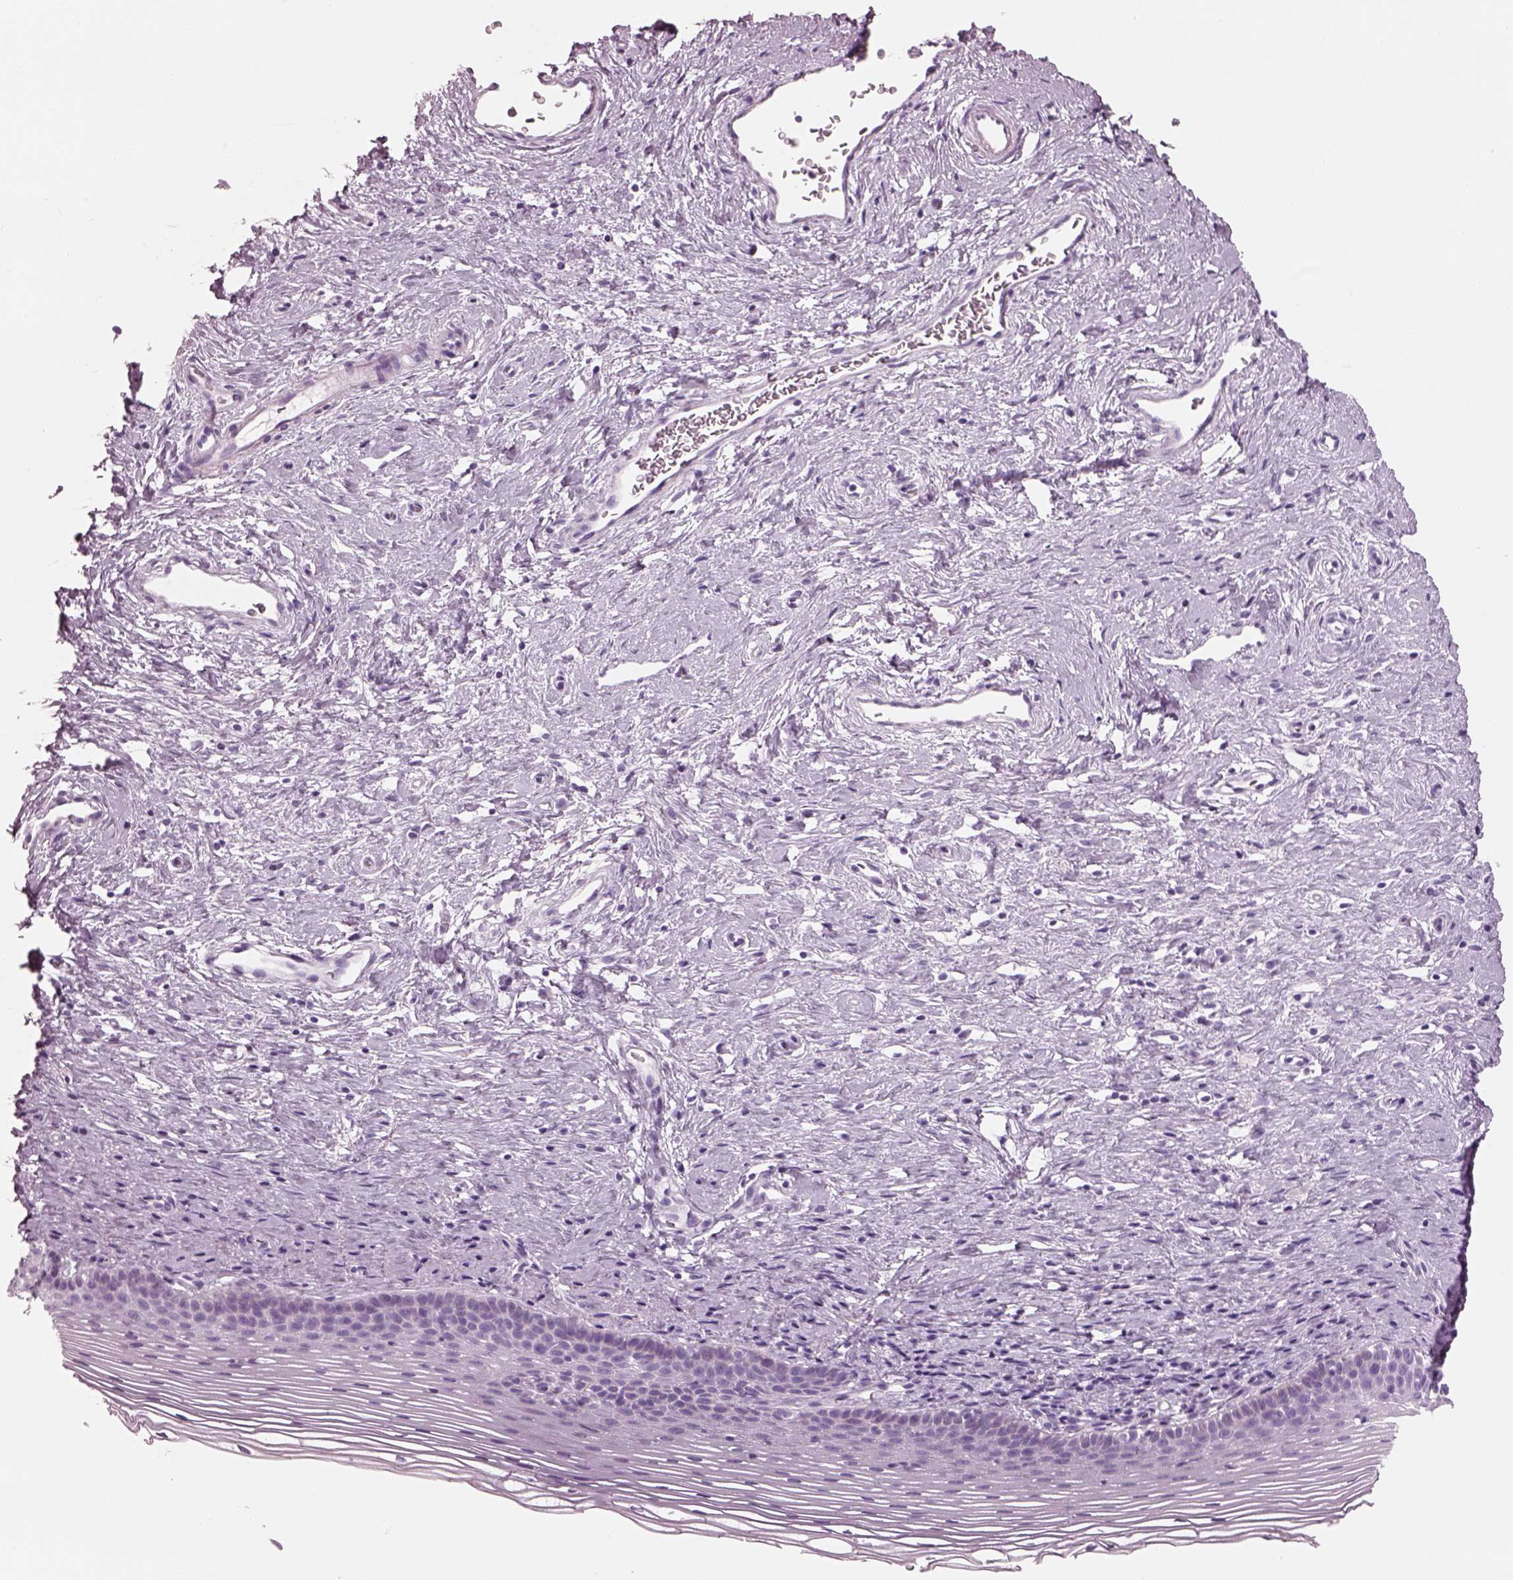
{"staining": {"intensity": "negative", "quantity": "none", "location": "none"}, "tissue": "cervix", "cell_type": "Glandular cells", "image_type": "normal", "snomed": [{"axis": "morphology", "description": "Normal tissue, NOS"}, {"axis": "topography", "description": "Cervix"}], "caption": "High magnification brightfield microscopy of unremarkable cervix stained with DAB (3,3'-diaminobenzidine) (brown) and counterstained with hematoxylin (blue): glandular cells show no significant staining. (Immunohistochemistry, brightfield microscopy, high magnification).", "gene": "HYDIN", "patient": {"sex": "female", "age": 39}}